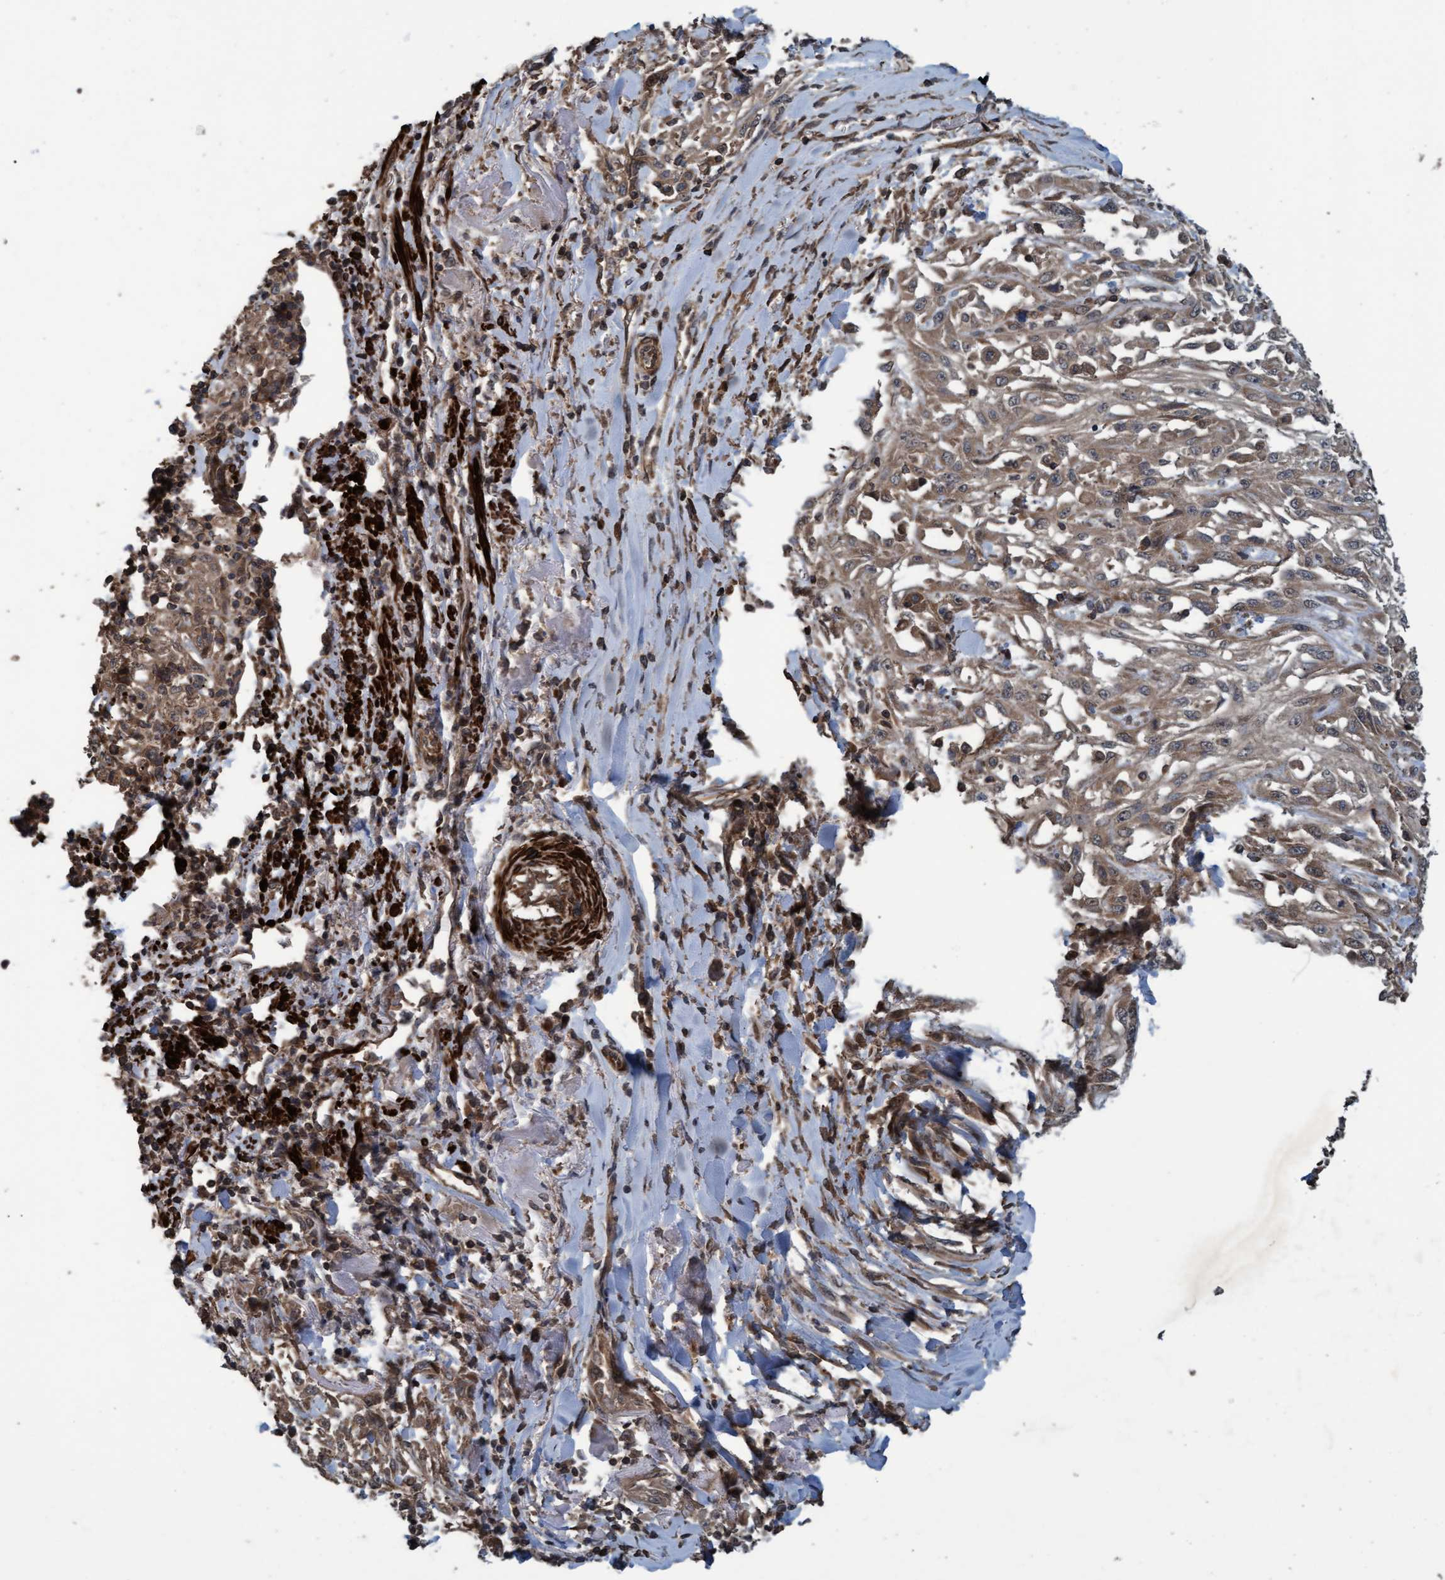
{"staining": {"intensity": "moderate", "quantity": ">75%", "location": "cytoplasmic/membranous"}, "tissue": "skin cancer", "cell_type": "Tumor cells", "image_type": "cancer", "snomed": [{"axis": "morphology", "description": "Squamous cell carcinoma, NOS"}, {"axis": "morphology", "description": "Squamous cell carcinoma, metastatic, NOS"}, {"axis": "topography", "description": "Skin"}, {"axis": "topography", "description": "Lymph node"}], "caption": "Protein staining of squamous cell carcinoma (skin) tissue exhibits moderate cytoplasmic/membranous expression in approximately >75% of tumor cells. (IHC, brightfield microscopy, high magnification).", "gene": "GGT6", "patient": {"sex": "male", "age": 75}}